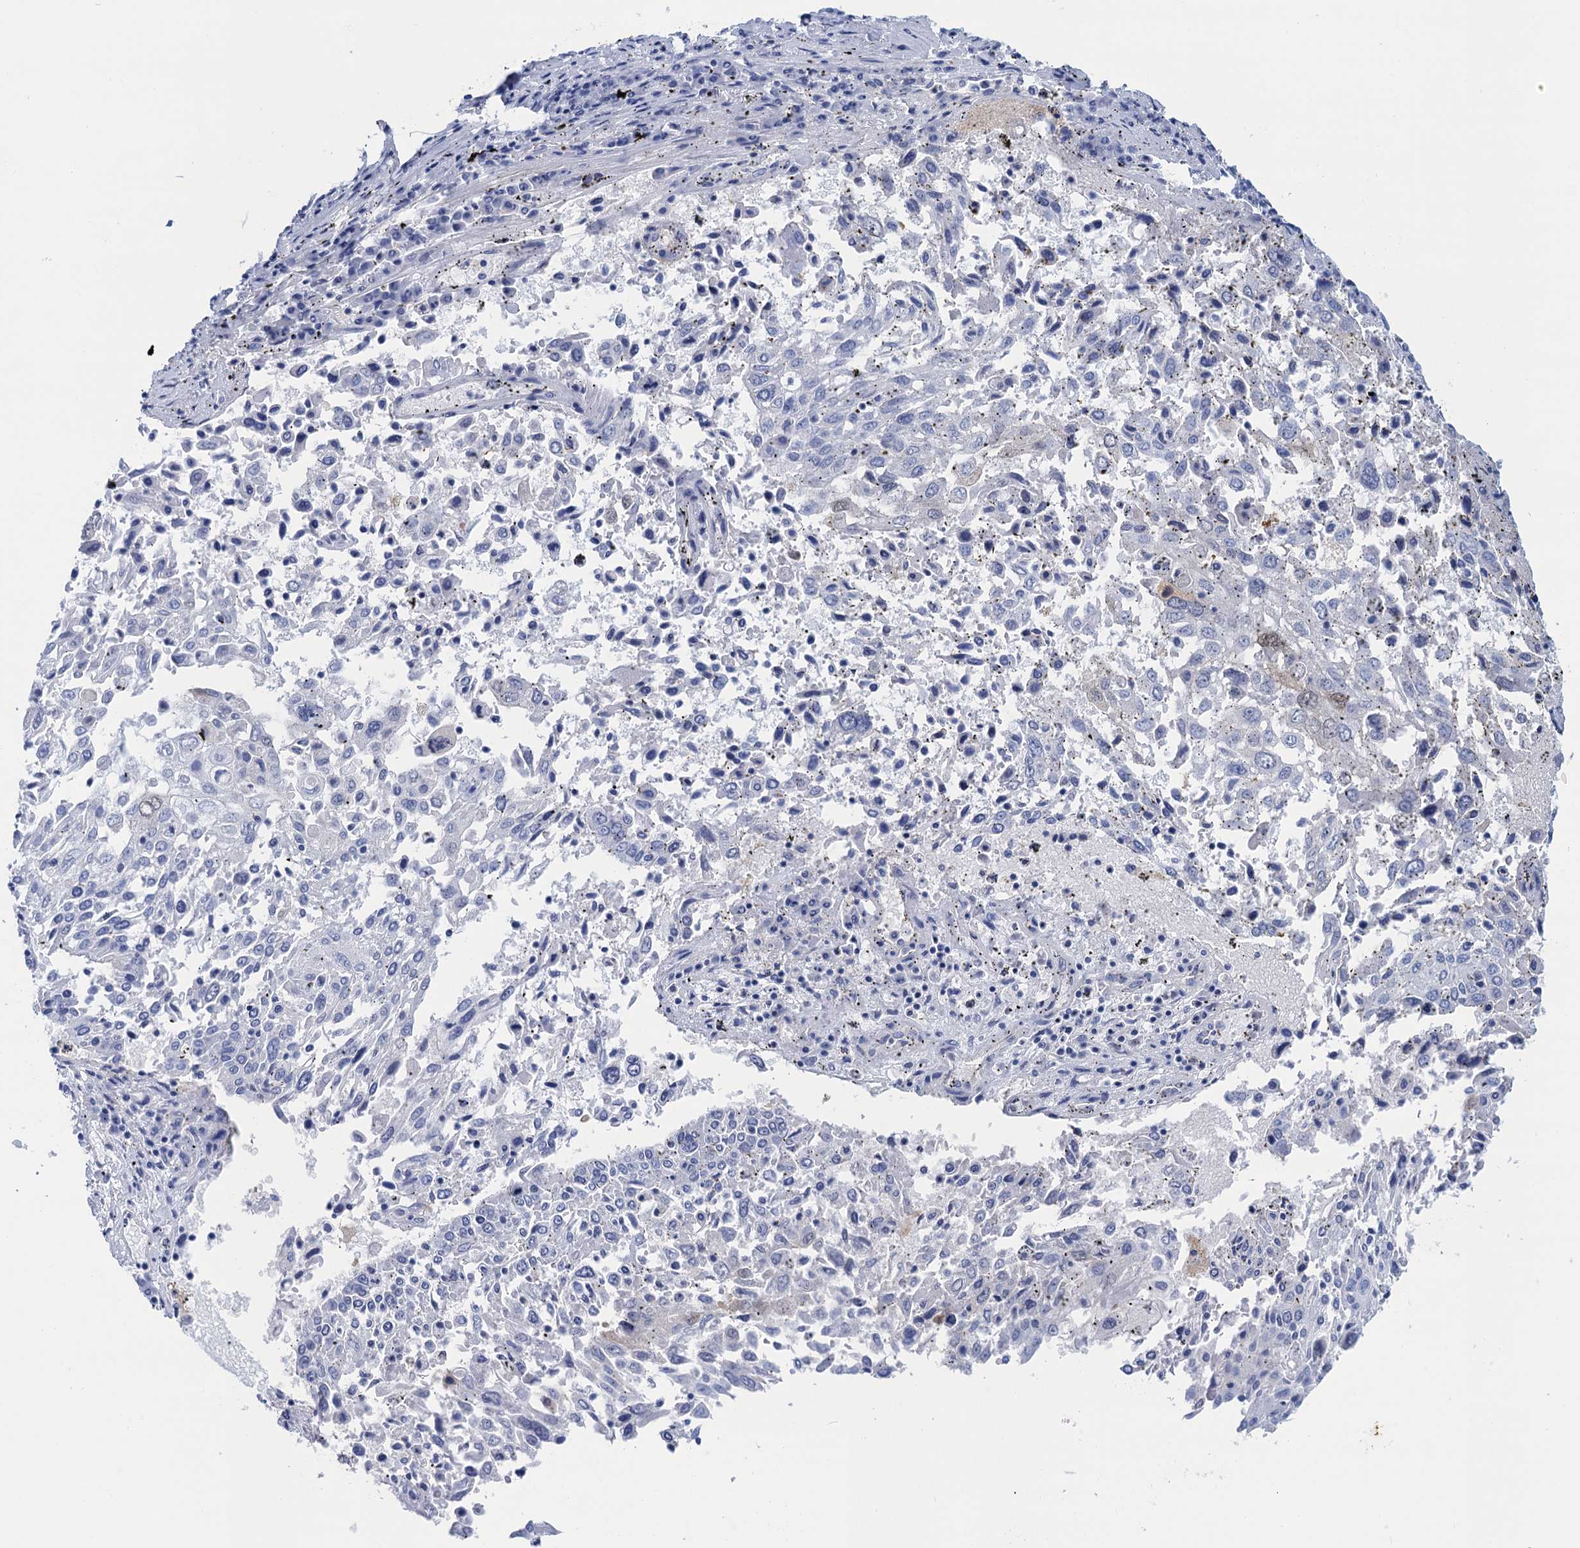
{"staining": {"intensity": "negative", "quantity": "none", "location": "none"}, "tissue": "lung cancer", "cell_type": "Tumor cells", "image_type": "cancer", "snomed": [{"axis": "morphology", "description": "Squamous cell carcinoma, NOS"}, {"axis": "topography", "description": "Lung"}], "caption": "Immunohistochemical staining of human lung squamous cell carcinoma displays no significant staining in tumor cells.", "gene": "CALML5", "patient": {"sex": "male", "age": 65}}